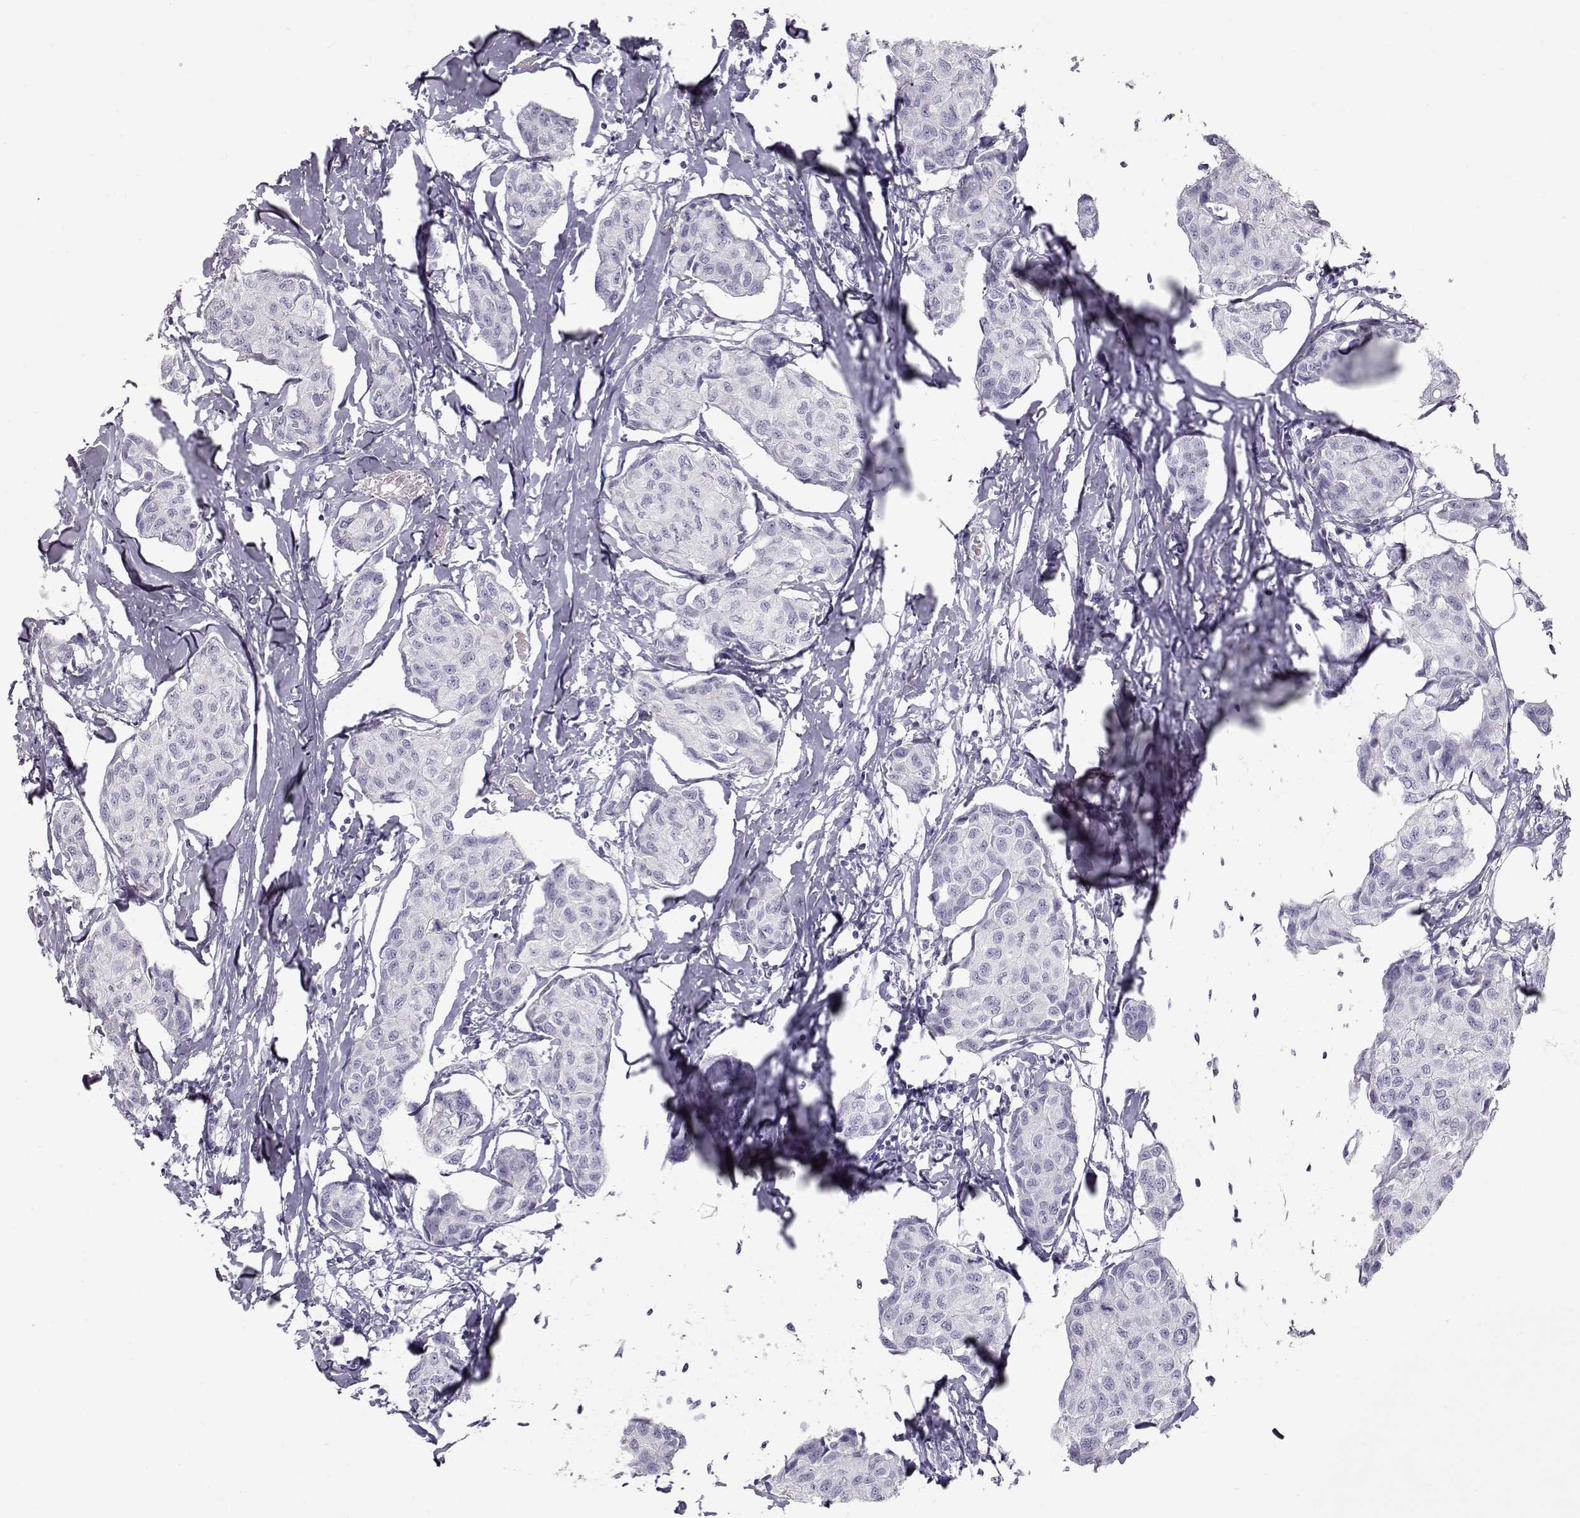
{"staining": {"intensity": "negative", "quantity": "none", "location": "none"}, "tissue": "breast cancer", "cell_type": "Tumor cells", "image_type": "cancer", "snomed": [{"axis": "morphology", "description": "Duct carcinoma"}, {"axis": "topography", "description": "Breast"}], "caption": "Photomicrograph shows no protein positivity in tumor cells of infiltrating ductal carcinoma (breast) tissue. The staining was performed using DAB to visualize the protein expression in brown, while the nuclei were stained in blue with hematoxylin (Magnification: 20x).", "gene": "MIP", "patient": {"sex": "female", "age": 80}}